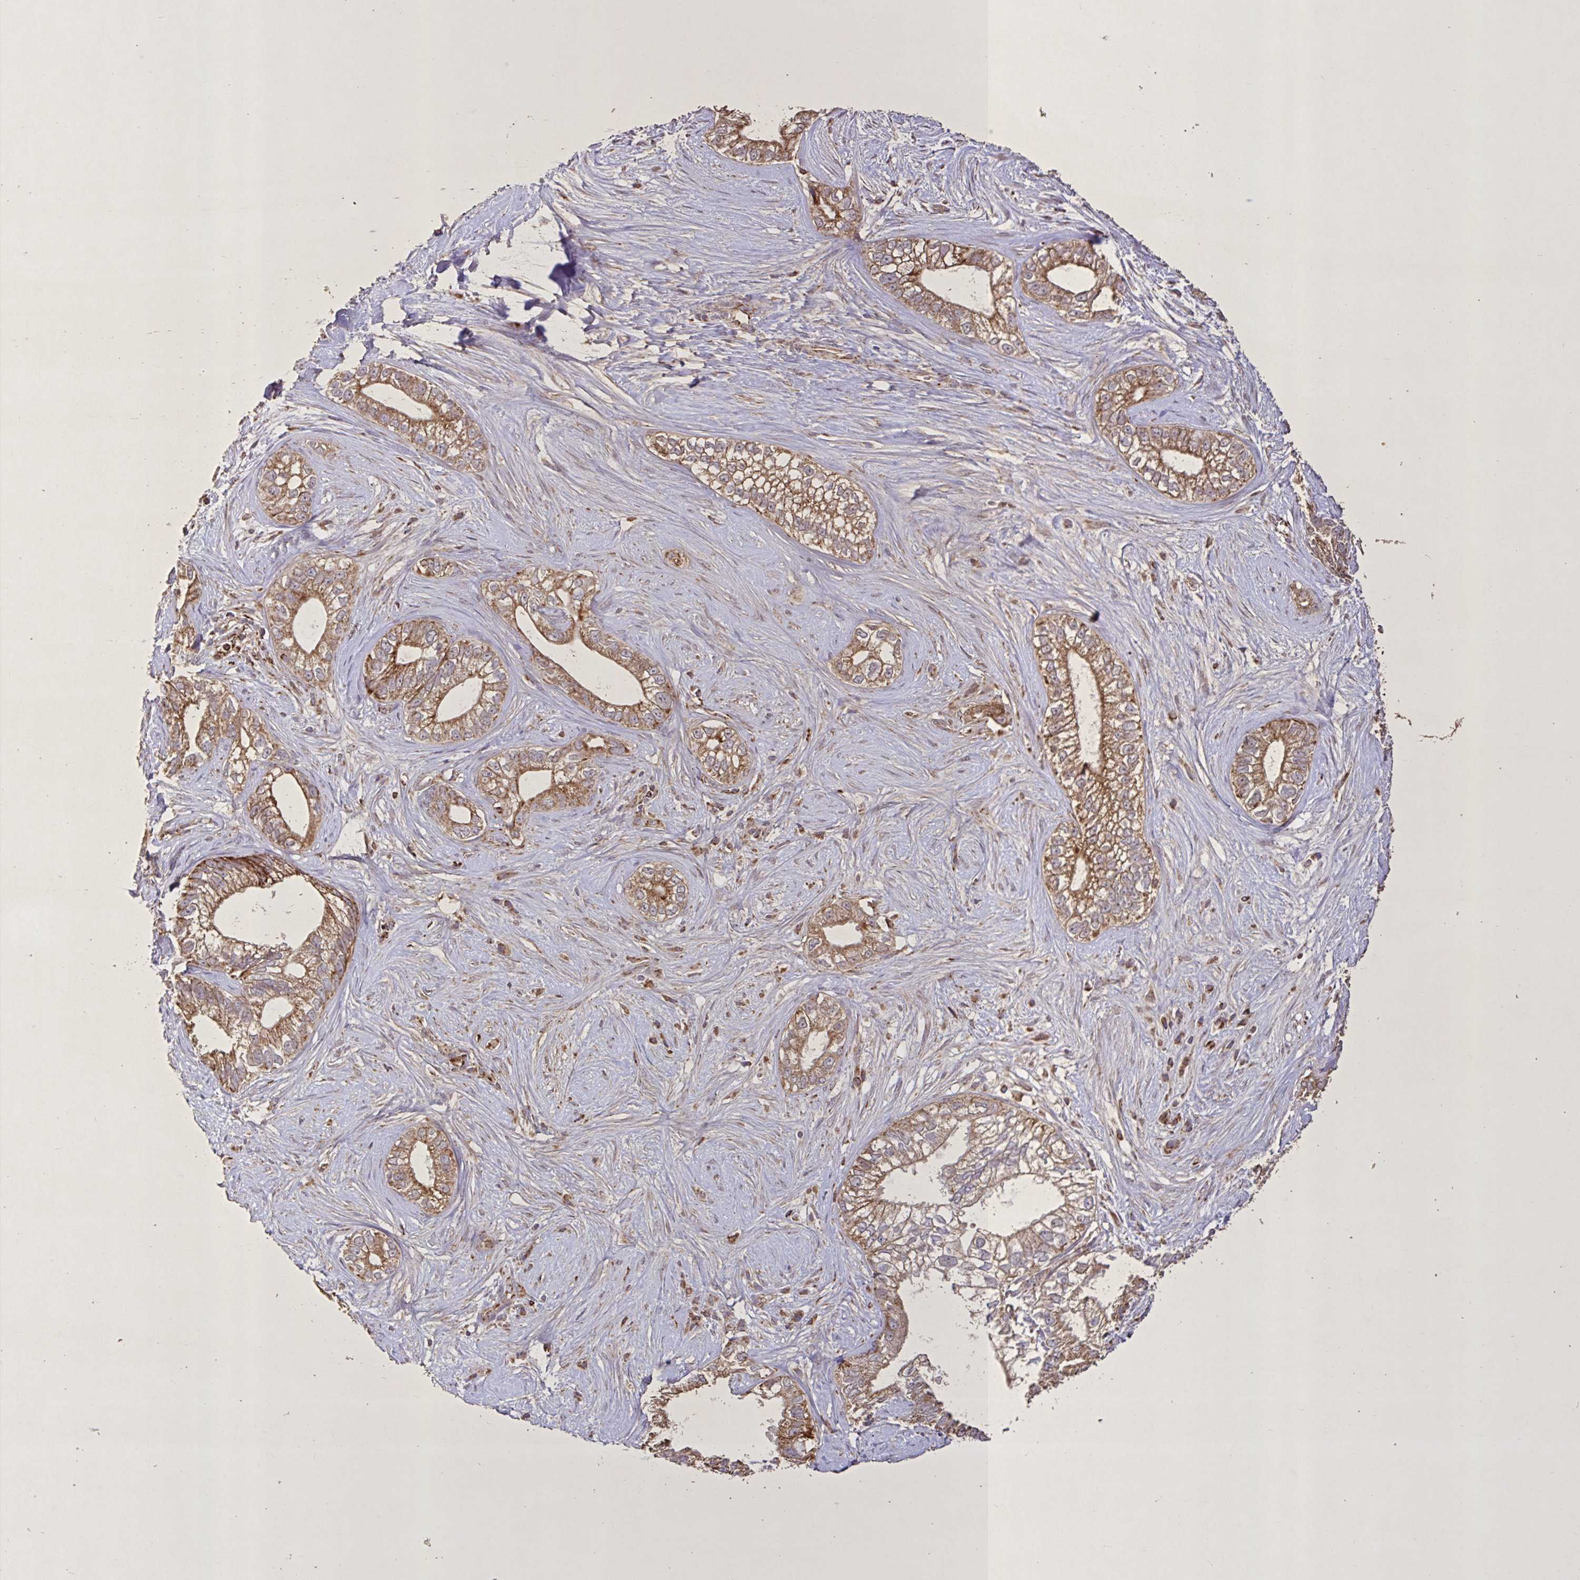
{"staining": {"intensity": "moderate", "quantity": ">75%", "location": "cytoplasmic/membranous"}, "tissue": "pancreatic cancer", "cell_type": "Tumor cells", "image_type": "cancer", "snomed": [{"axis": "morphology", "description": "Adenocarcinoma, NOS"}, {"axis": "topography", "description": "Pancreas"}], "caption": "Pancreatic adenocarcinoma was stained to show a protein in brown. There is medium levels of moderate cytoplasmic/membranous positivity in about >75% of tumor cells.", "gene": "AGK", "patient": {"sex": "male", "age": 70}}